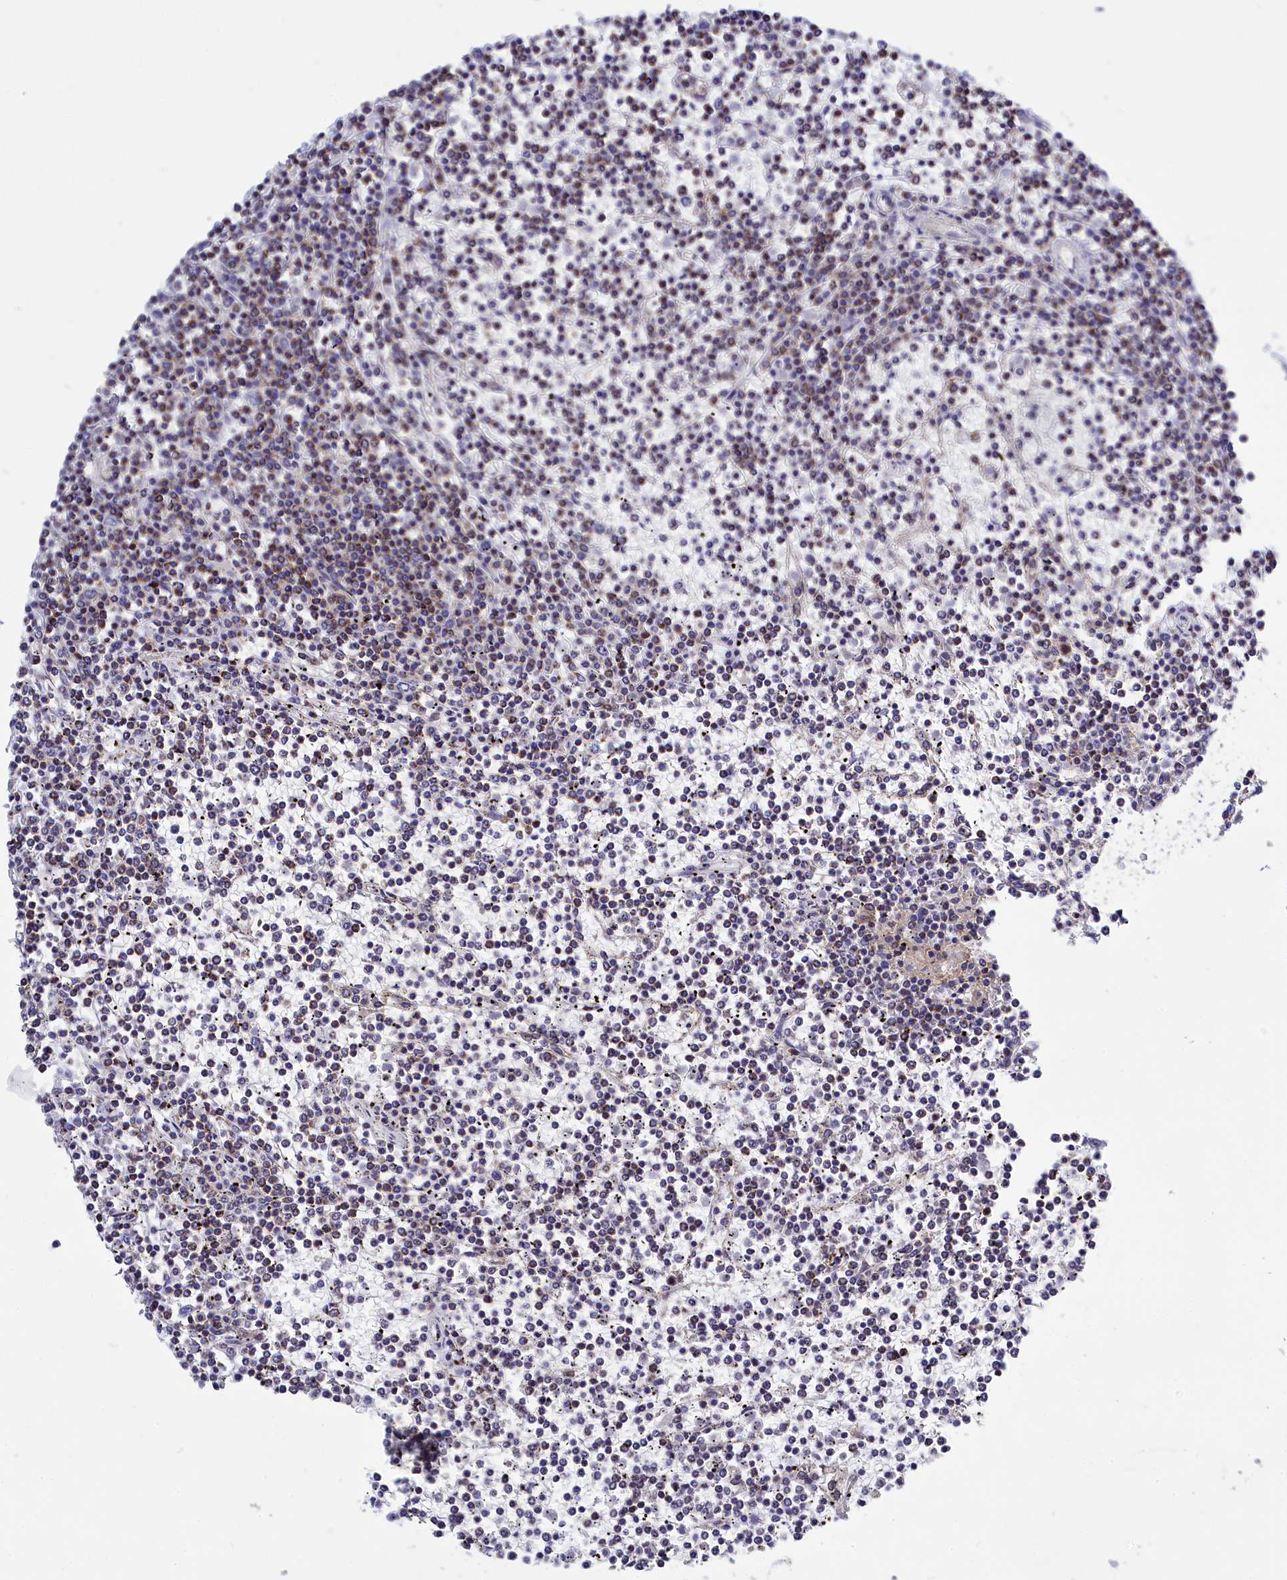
{"staining": {"intensity": "moderate", "quantity": "25%-75%", "location": "cytoplasmic/membranous"}, "tissue": "lymphoma", "cell_type": "Tumor cells", "image_type": "cancer", "snomed": [{"axis": "morphology", "description": "Malignant lymphoma, non-Hodgkin's type, Low grade"}, {"axis": "topography", "description": "Spleen"}], "caption": "Tumor cells demonstrate medium levels of moderate cytoplasmic/membranous staining in about 25%-75% of cells in human low-grade malignant lymphoma, non-Hodgkin's type.", "gene": "CCRL2", "patient": {"sex": "female", "age": 19}}